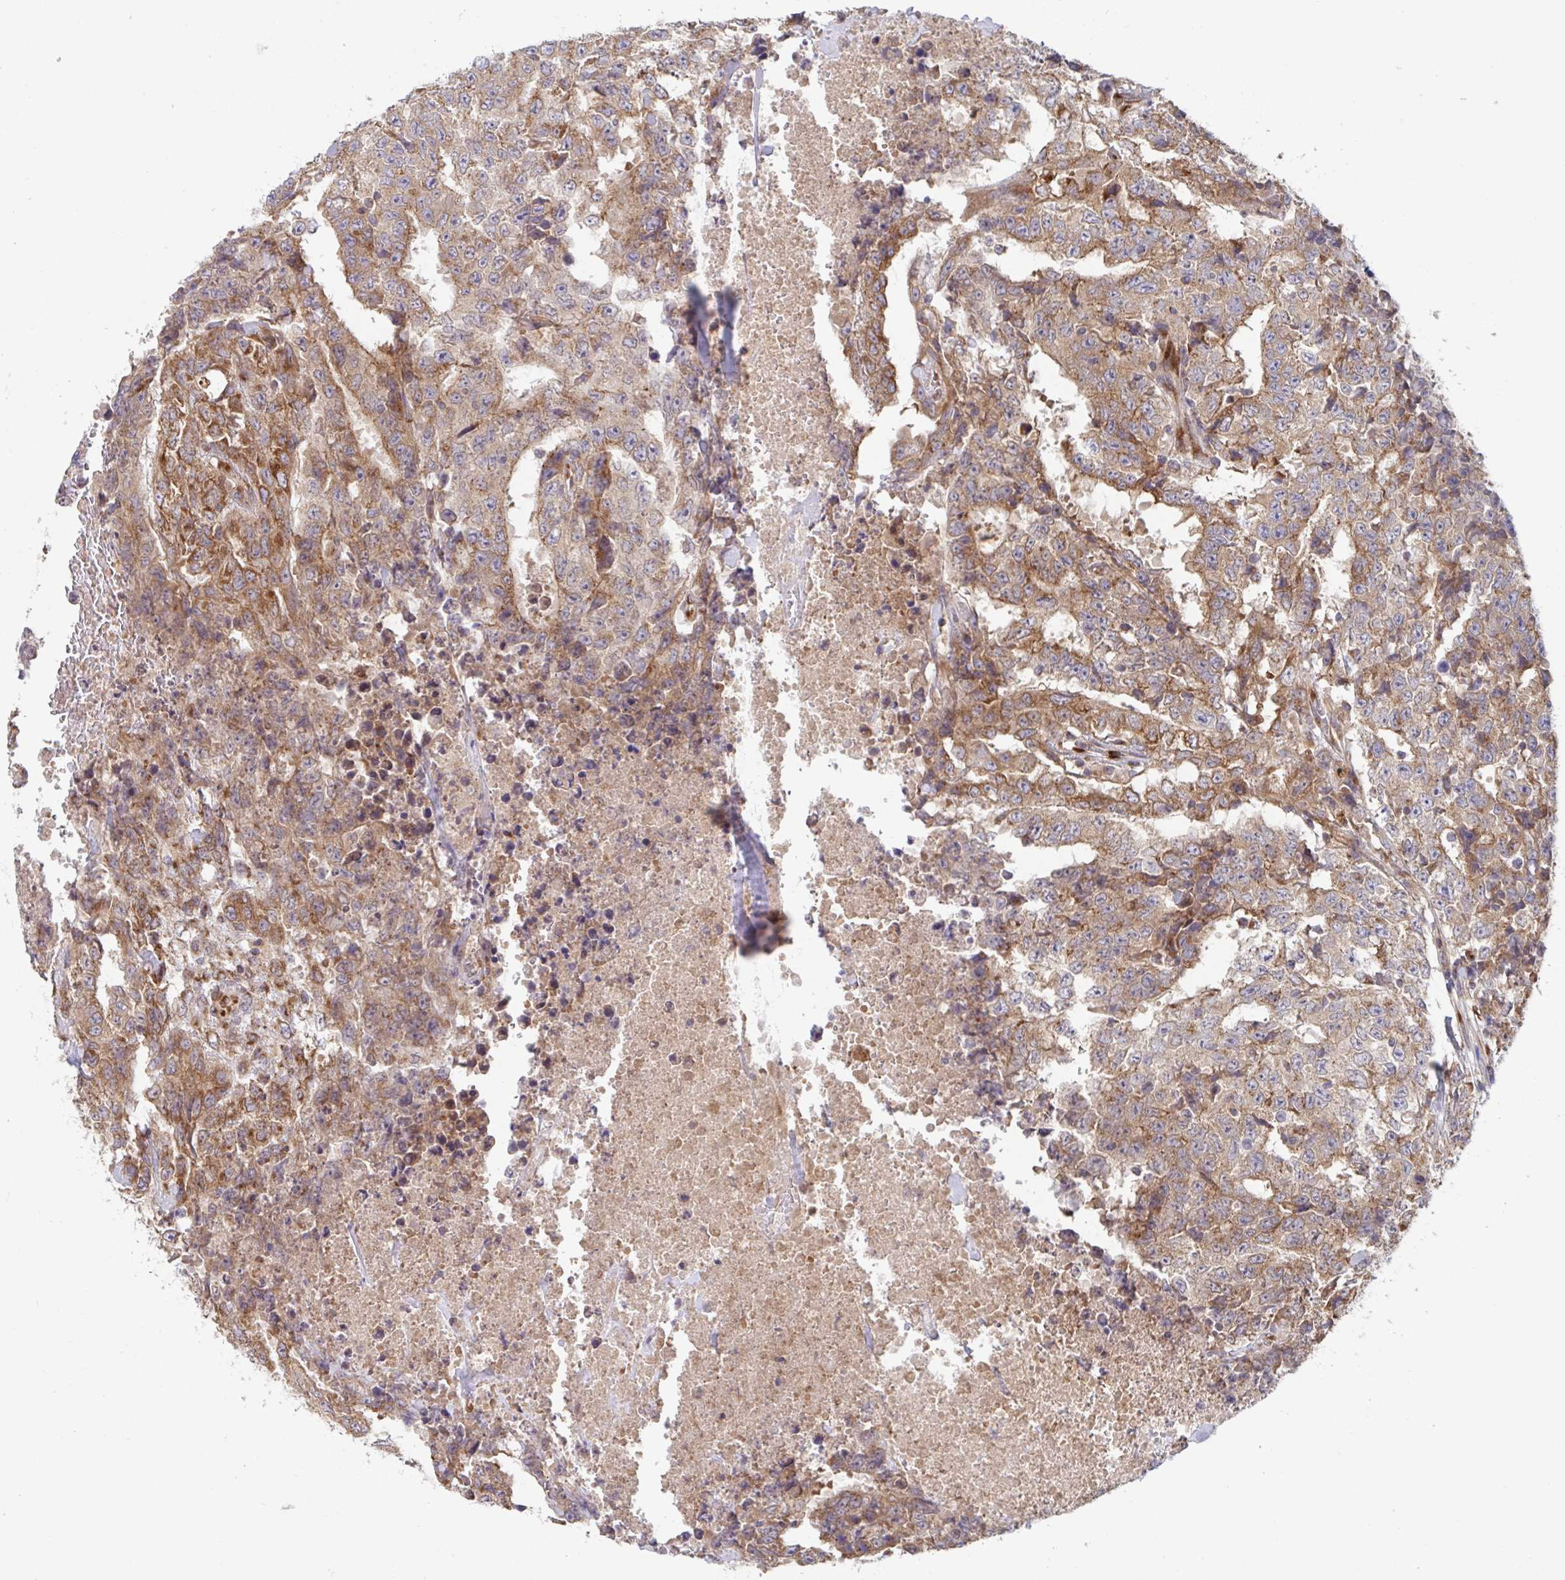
{"staining": {"intensity": "moderate", "quantity": ">75%", "location": "cytoplasmic/membranous"}, "tissue": "testis cancer", "cell_type": "Tumor cells", "image_type": "cancer", "snomed": [{"axis": "morphology", "description": "Carcinoma, Embryonal, NOS"}, {"axis": "topography", "description": "Testis"}], "caption": "A high-resolution image shows IHC staining of testis cancer, which demonstrates moderate cytoplasmic/membranous expression in approximately >75% of tumor cells.", "gene": "ATP5MJ", "patient": {"sex": "male", "age": 24}}